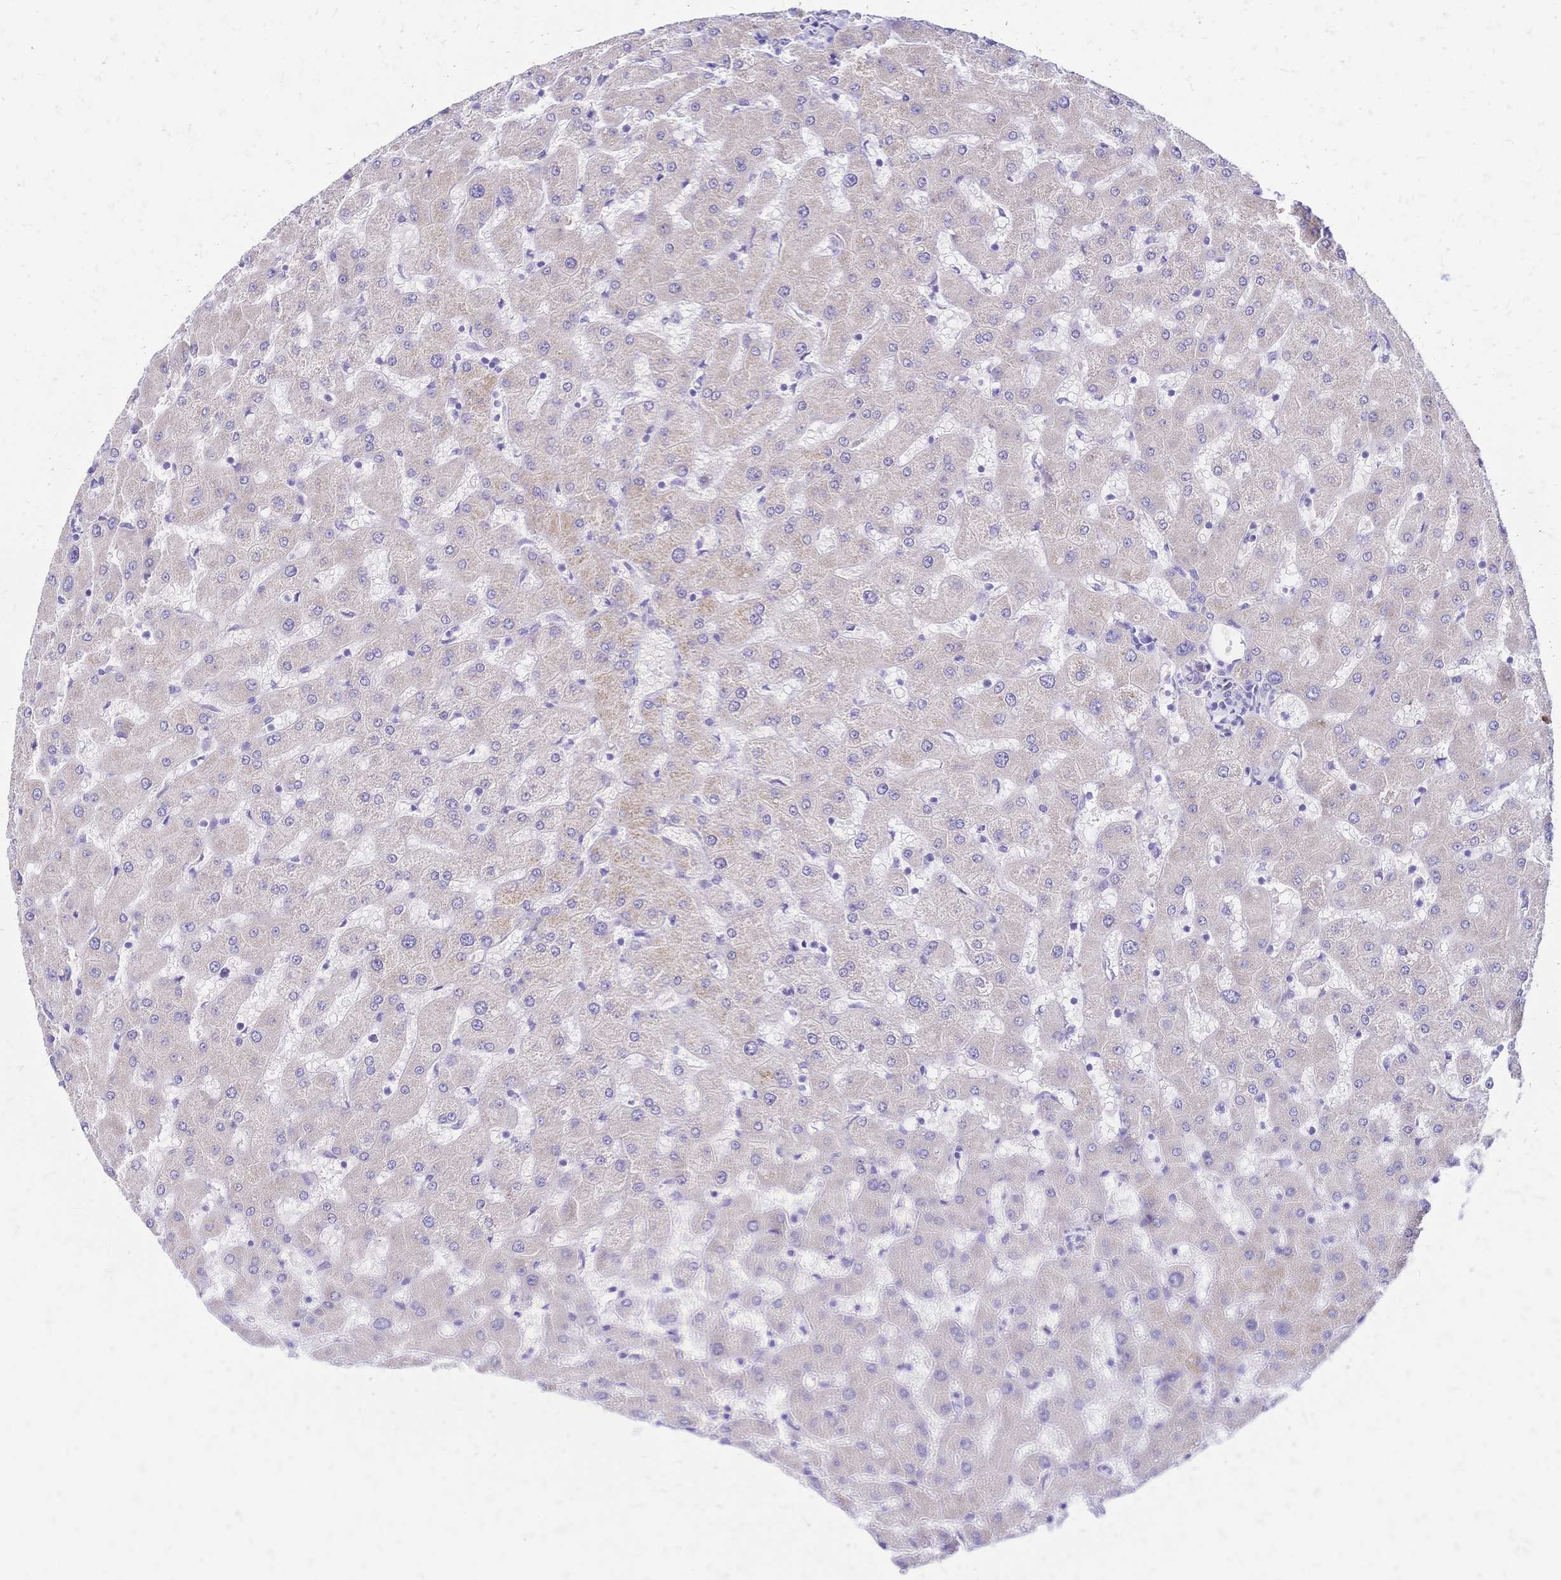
{"staining": {"intensity": "negative", "quantity": "none", "location": "none"}, "tissue": "liver", "cell_type": "Cholangiocytes", "image_type": "normal", "snomed": [{"axis": "morphology", "description": "Normal tissue, NOS"}, {"axis": "topography", "description": "Liver"}], "caption": "A micrograph of human liver is negative for staining in cholangiocytes. (Immunohistochemistry (ihc), brightfield microscopy, high magnification).", "gene": "GRB7", "patient": {"sex": "female", "age": 63}}